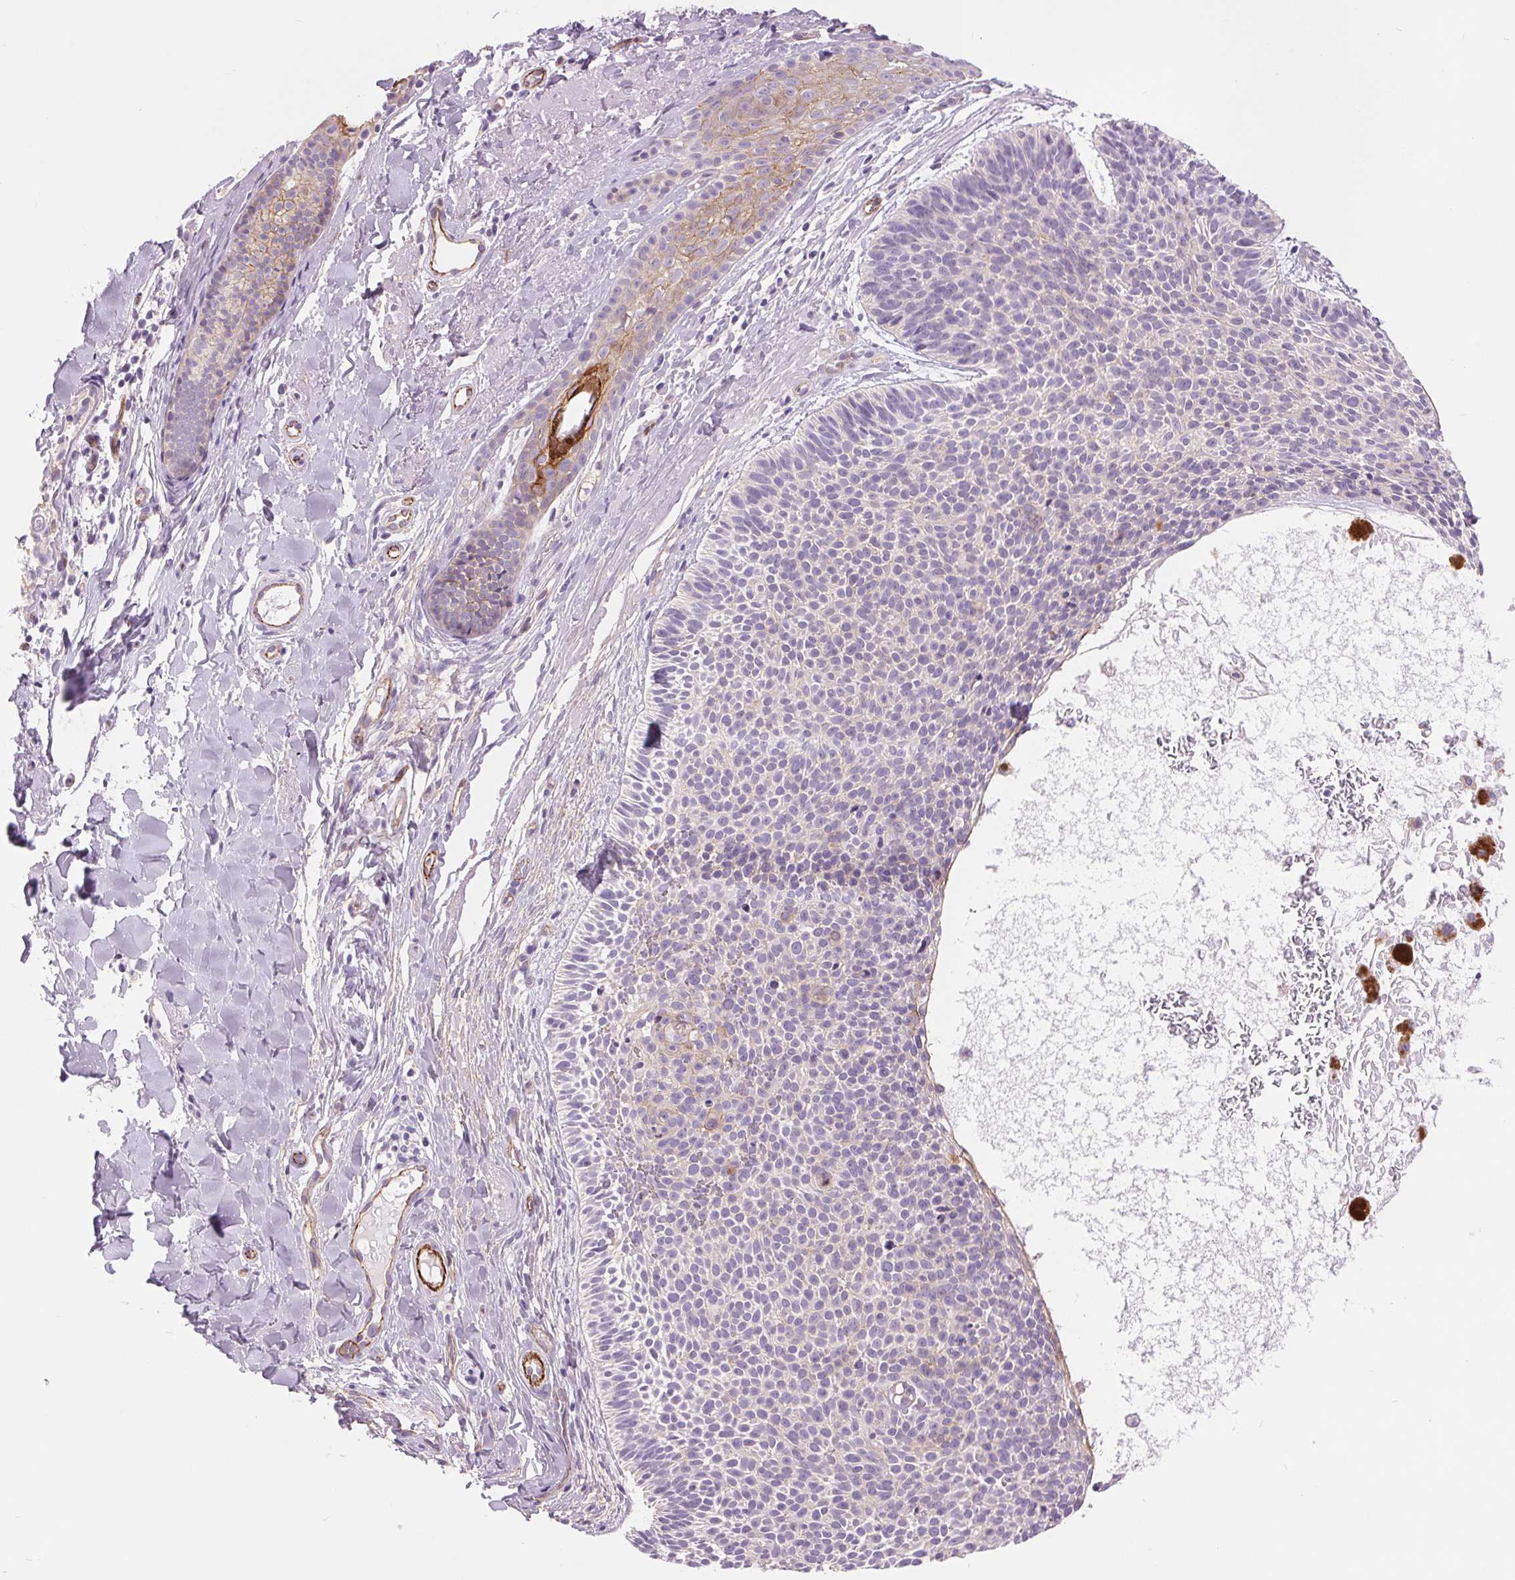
{"staining": {"intensity": "weak", "quantity": "<25%", "location": "cytoplasmic/membranous"}, "tissue": "skin cancer", "cell_type": "Tumor cells", "image_type": "cancer", "snomed": [{"axis": "morphology", "description": "Basal cell carcinoma"}, {"axis": "topography", "description": "Skin"}], "caption": "Protein analysis of basal cell carcinoma (skin) demonstrates no significant staining in tumor cells.", "gene": "DIXDC1", "patient": {"sex": "male", "age": 82}}